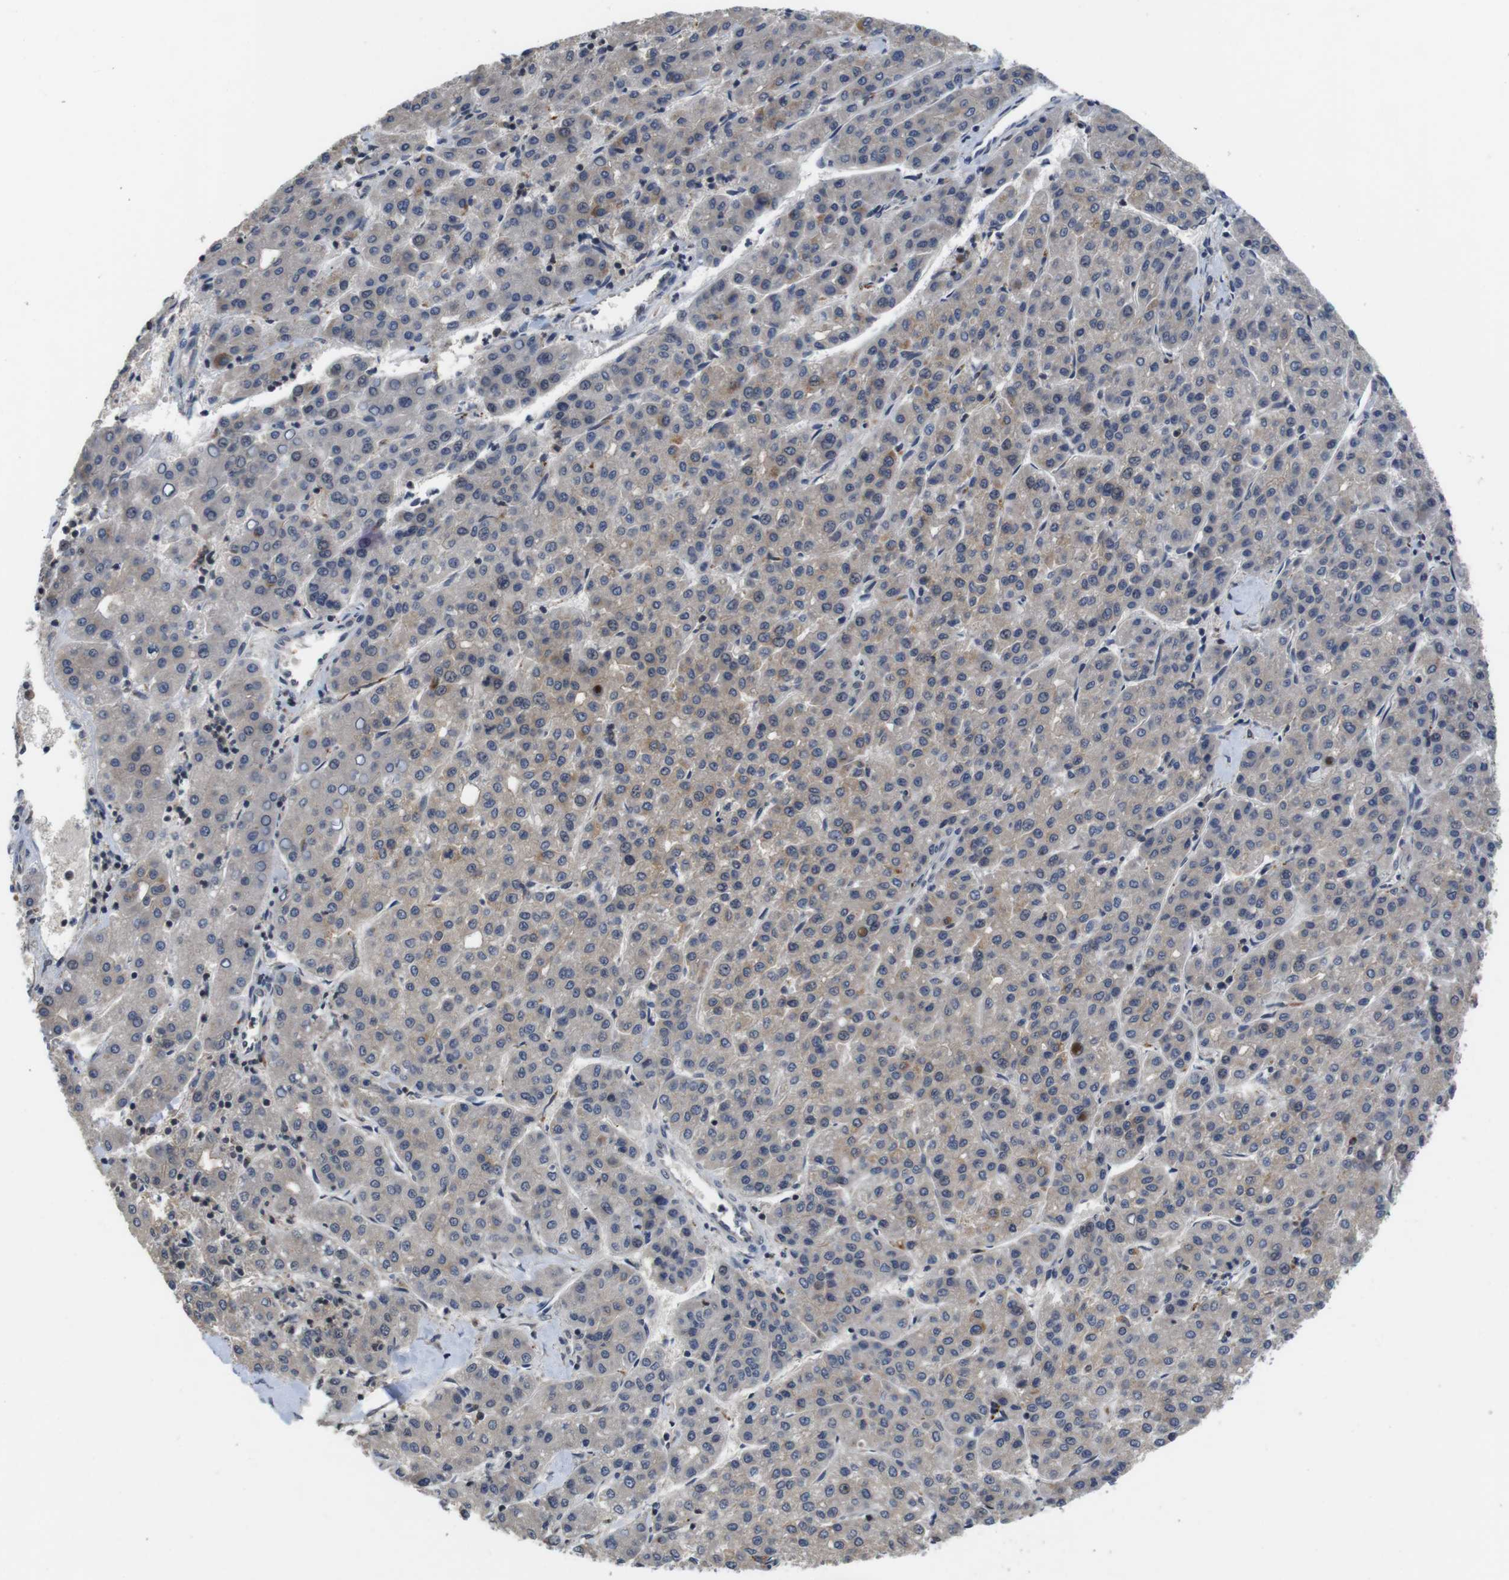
{"staining": {"intensity": "weak", "quantity": "<25%", "location": "cytoplasmic/membranous"}, "tissue": "liver cancer", "cell_type": "Tumor cells", "image_type": "cancer", "snomed": [{"axis": "morphology", "description": "Carcinoma, Hepatocellular, NOS"}, {"axis": "topography", "description": "Liver"}], "caption": "Tumor cells are negative for brown protein staining in liver hepatocellular carcinoma.", "gene": "FADD", "patient": {"sex": "male", "age": 65}}